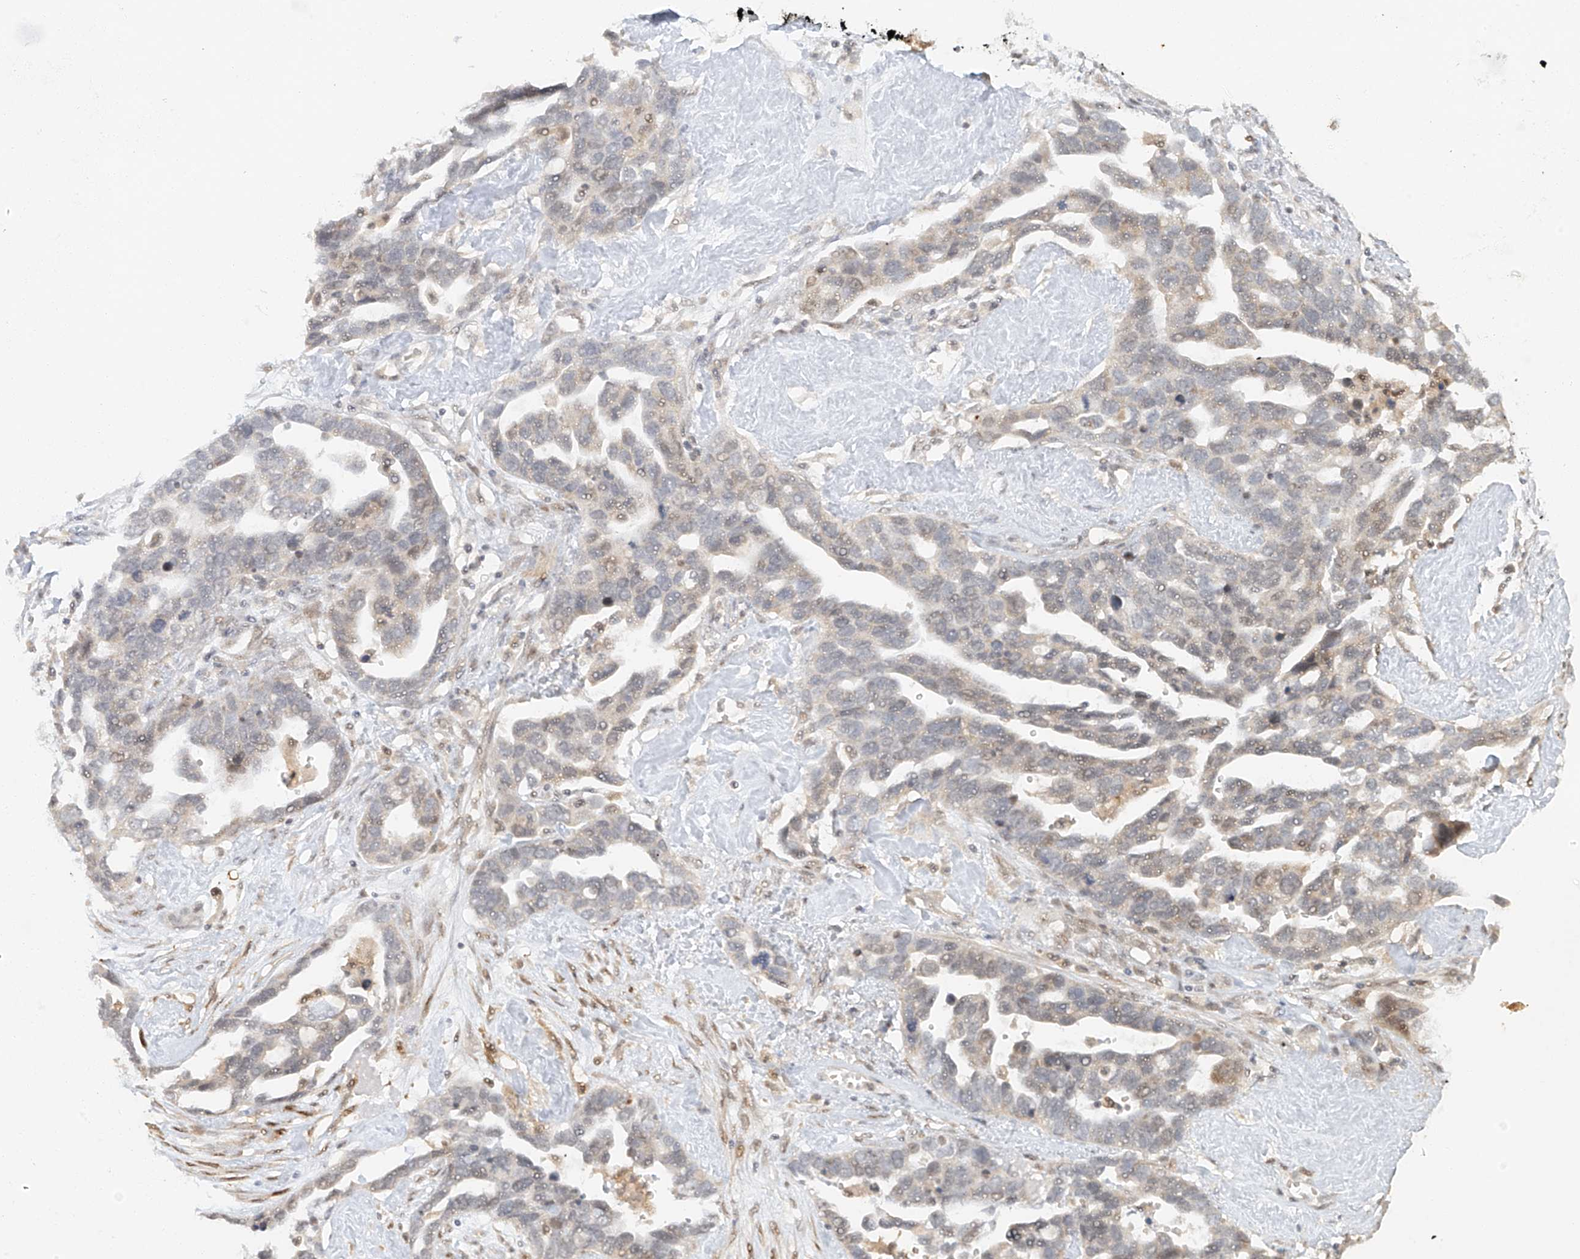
{"staining": {"intensity": "negative", "quantity": "none", "location": "none"}, "tissue": "ovarian cancer", "cell_type": "Tumor cells", "image_type": "cancer", "snomed": [{"axis": "morphology", "description": "Cystadenocarcinoma, serous, NOS"}, {"axis": "topography", "description": "Ovary"}], "caption": "High magnification brightfield microscopy of ovarian cancer (serous cystadenocarcinoma) stained with DAB (3,3'-diaminobenzidine) (brown) and counterstained with hematoxylin (blue): tumor cells show no significant staining. (Stains: DAB (3,3'-diaminobenzidine) IHC with hematoxylin counter stain, Microscopy: brightfield microscopy at high magnification).", "gene": "MIPEP", "patient": {"sex": "female", "age": 54}}